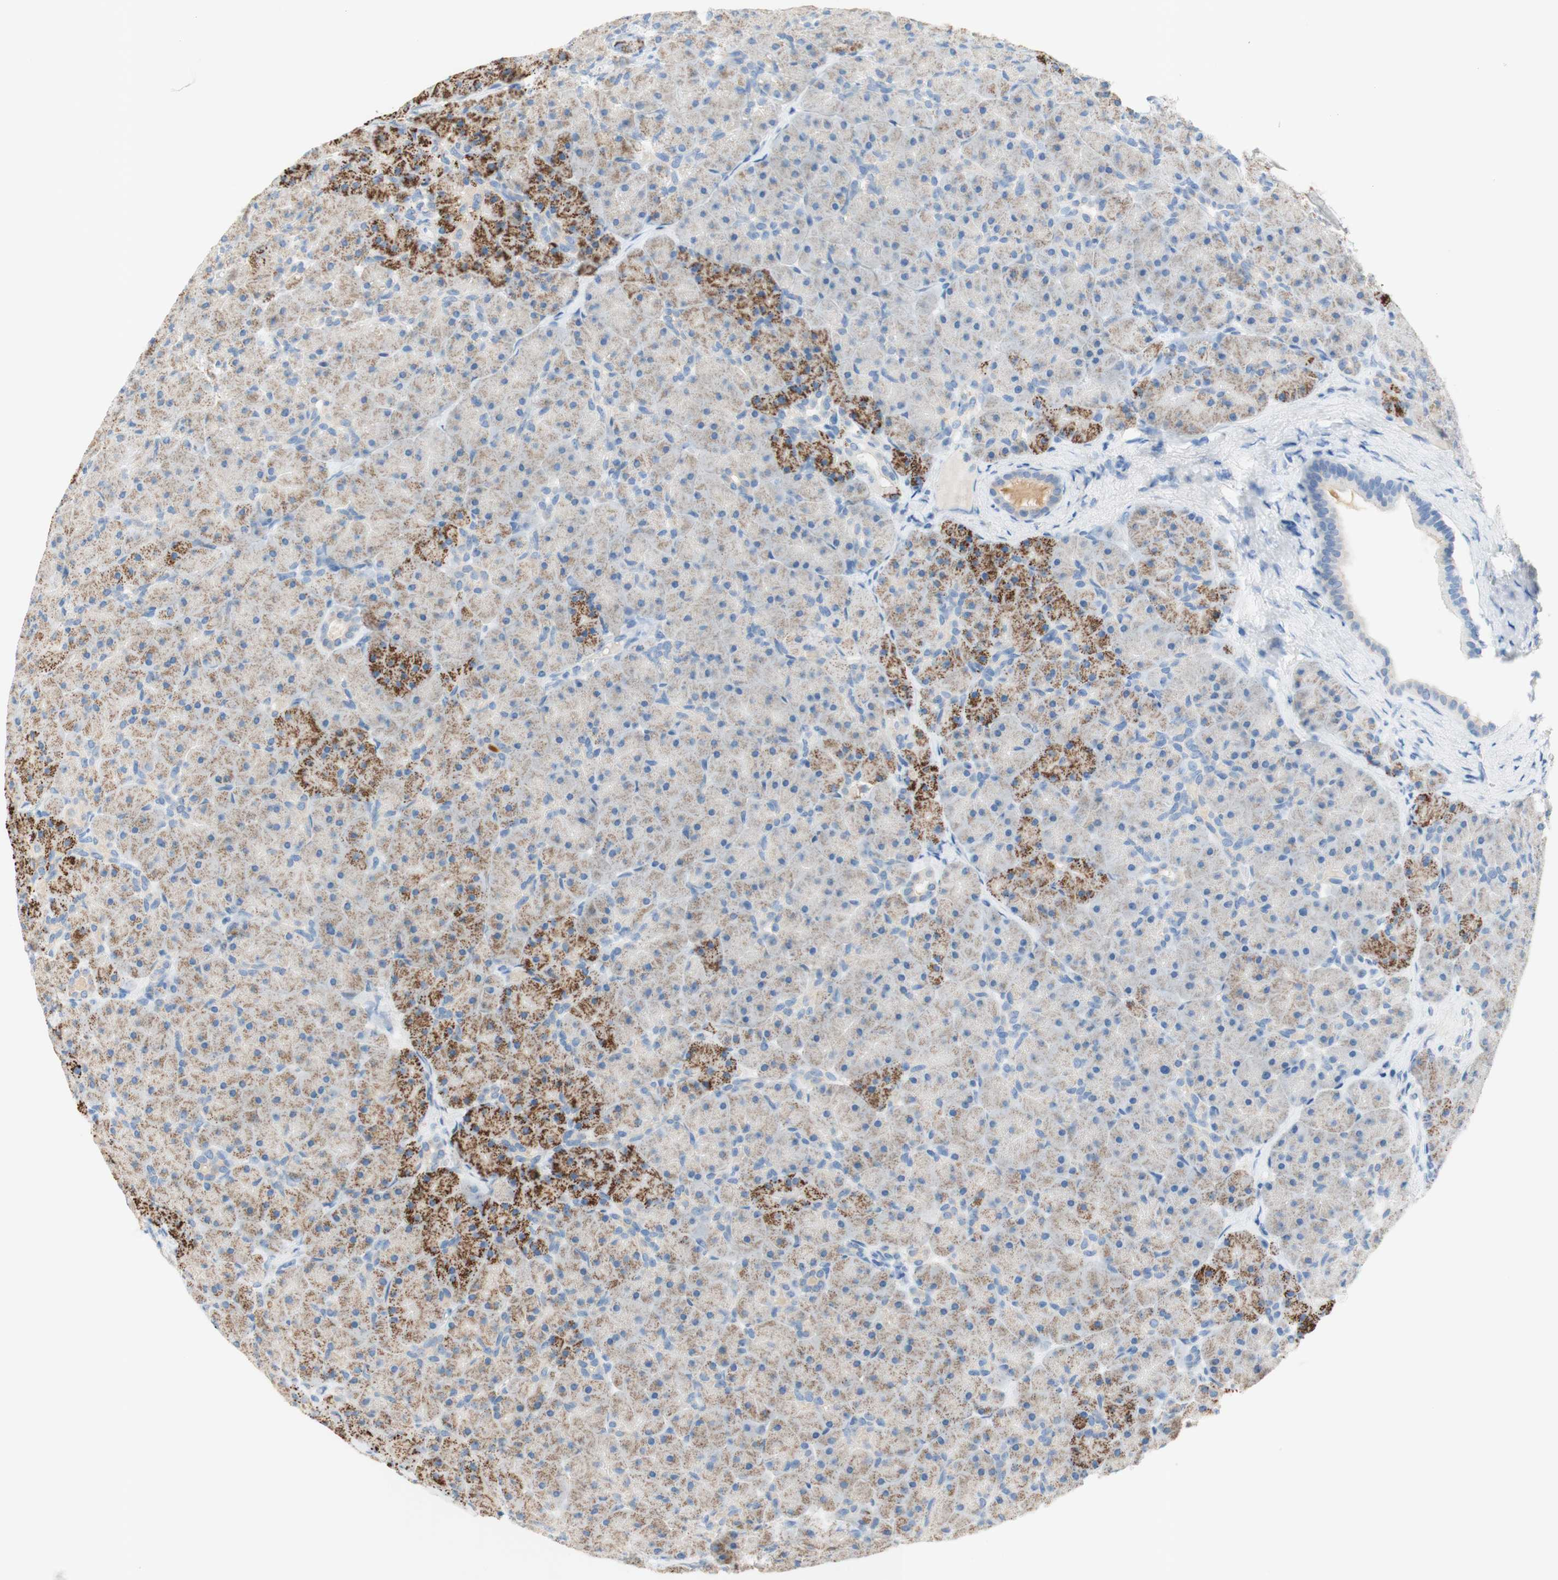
{"staining": {"intensity": "moderate", "quantity": ">75%", "location": "cytoplasmic/membranous"}, "tissue": "pancreas", "cell_type": "Exocrine glandular cells", "image_type": "normal", "snomed": [{"axis": "morphology", "description": "Normal tissue, NOS"}, {"axis": "topography", "description": "Pancreas"}], "caption": "Immunohistochemistry (IHC) of normal pancreas exhibits medium levels of moderate cytoplasmic/membranous staining in about >75% of exocrine glandular cells.", "gene": "POLR2J3", "patient": {"sex": "male", "age": 66}}